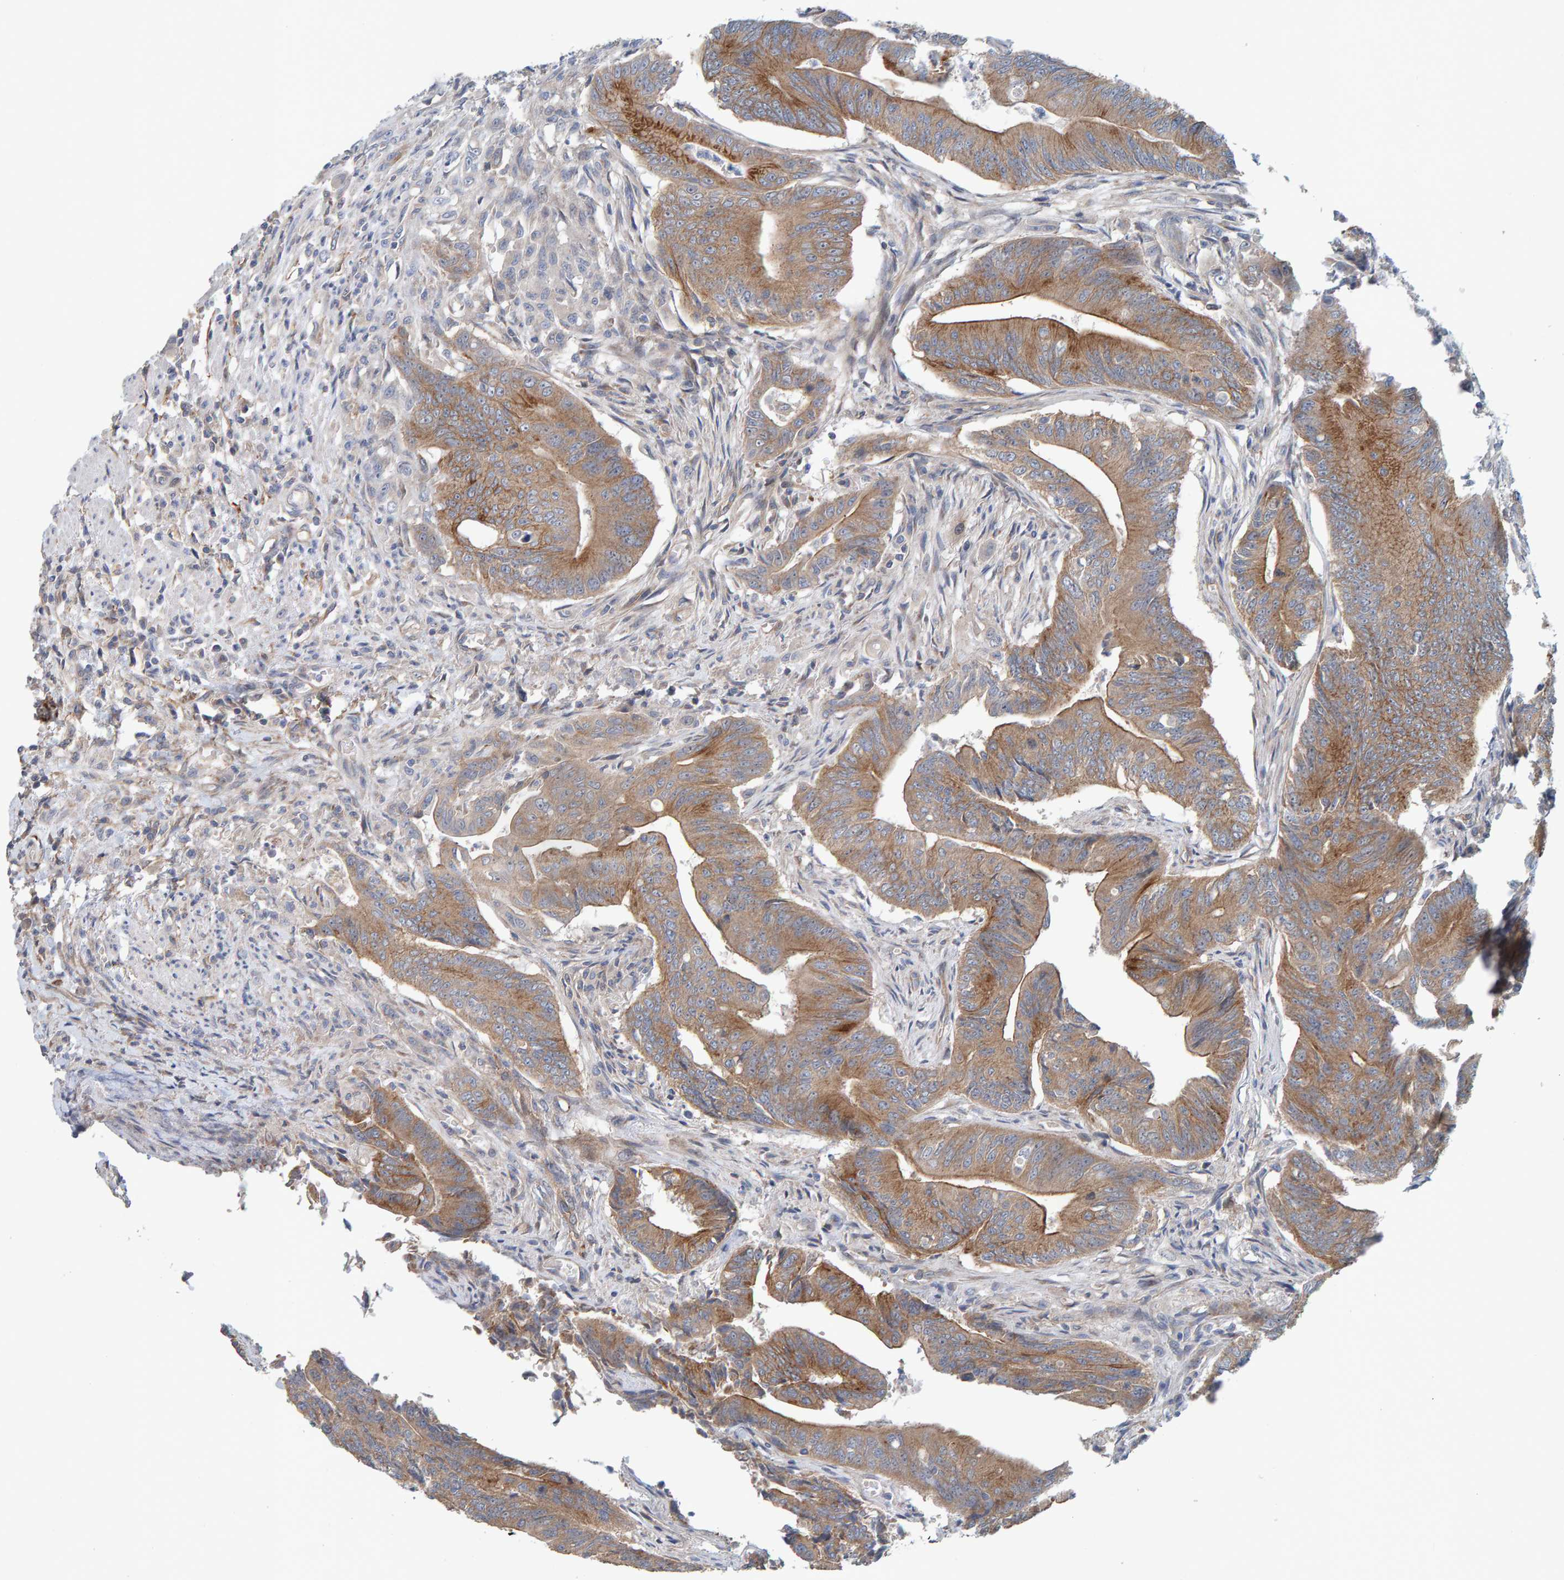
{"staining": {"intensity": "moderate", "quantity": ">75%", "location": "cytoplasmic/membranous"}, "tissue": "colorectal cancer", "cell_type": "Tumor cells", "image_type": "cancer", "snomed": [{"axis": "morphology", "description": "Adenoma, NOS"}, {"axis": "morphology", "description": "Adenocarcinoma, NOS"}, {"axis": "topography", "description": "Colon"}], "caption": "Immunohistochemical staining of colorectal cancer exhibits moderate cytoplasmic/membranous protein positivity in approximately >75% of tumor cells. The staining was performed using DAB (3,3'-diaminobenzidine) to visualize the protein expression in brown, while the nuclei were stained in blue with hematoxylin (Magnification: 20x).", "gene": "RGP1", "patient": {"sex": "male", "age": 79}}